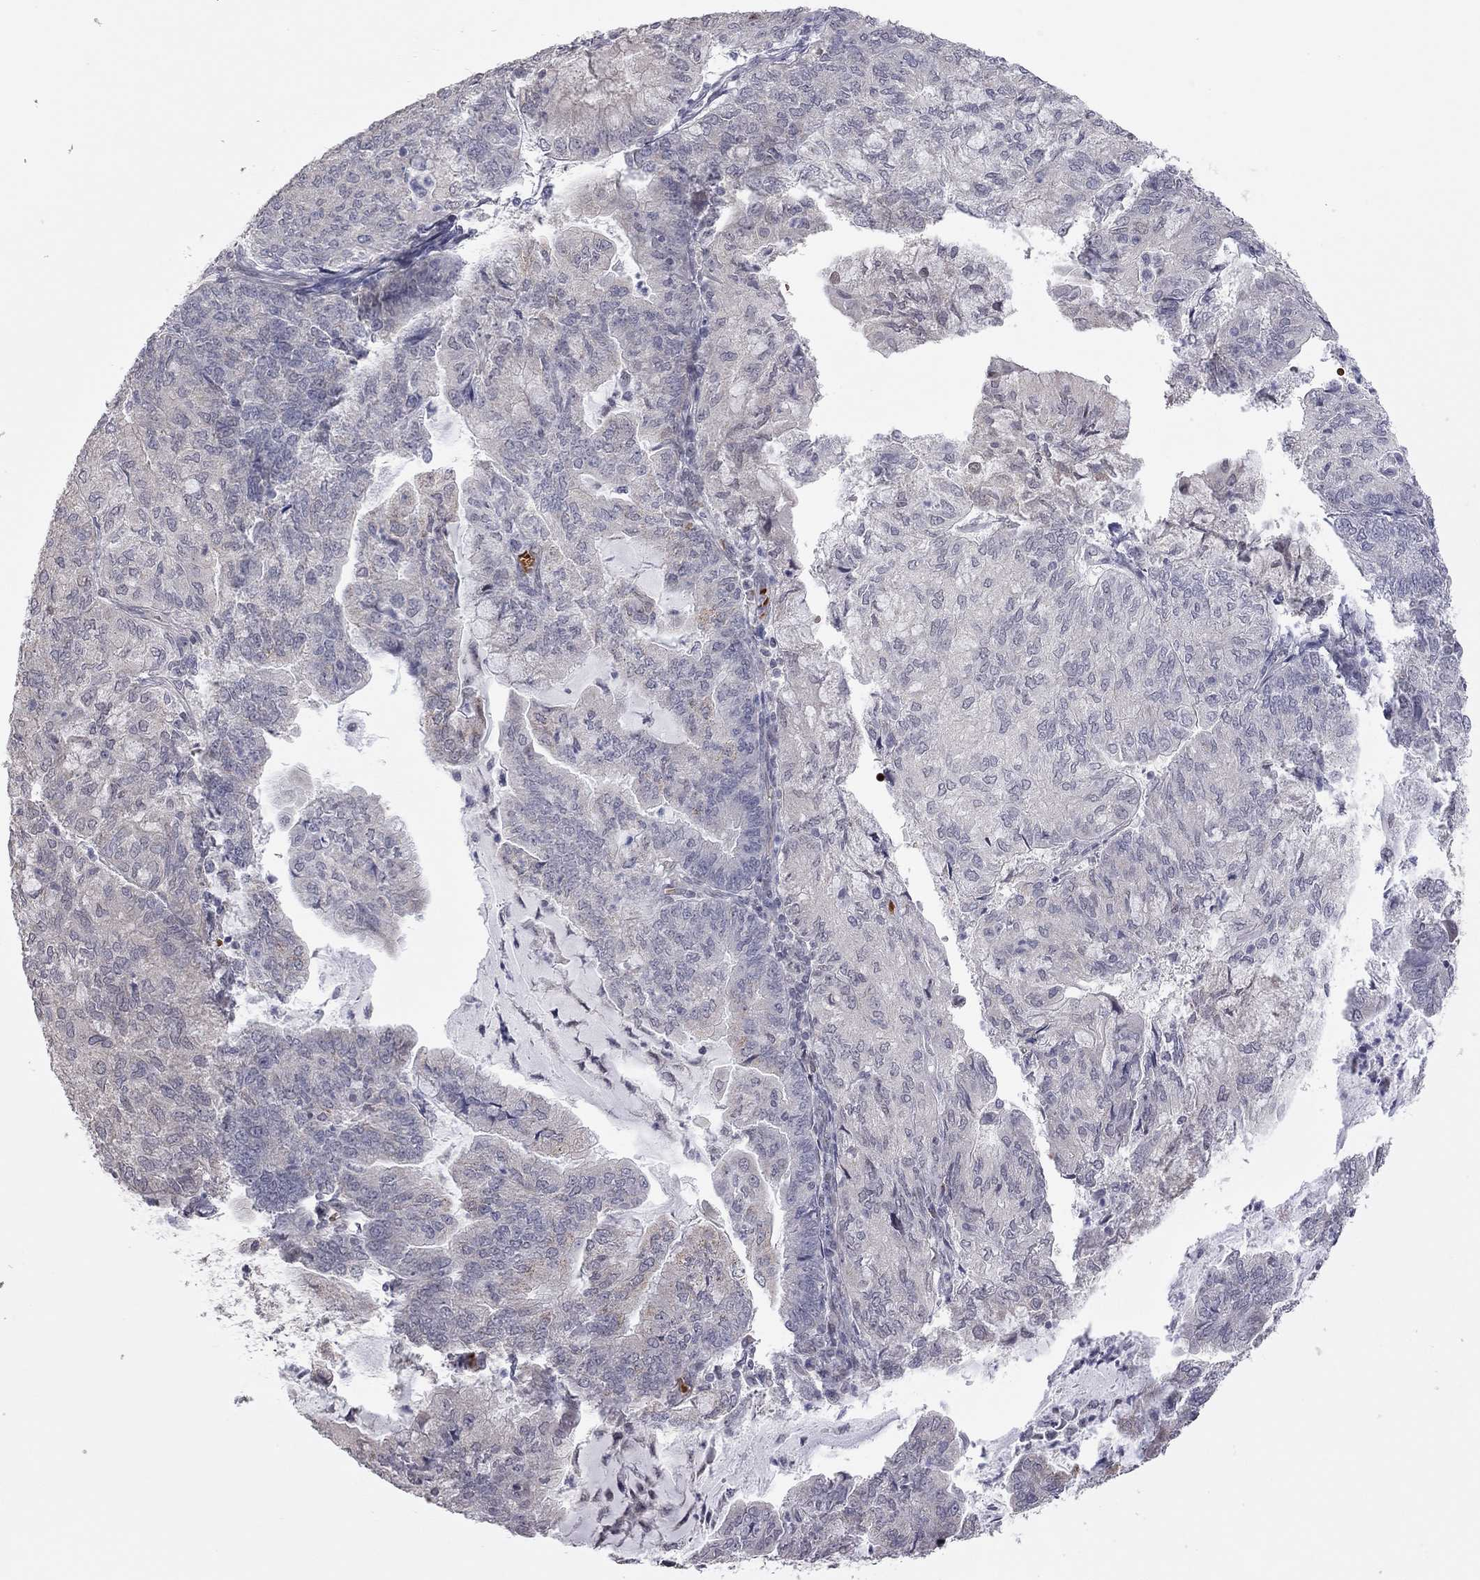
{"staining": {"intensity": "negative", "quantity": "none", "location": "none"}, "tissue": "endometrial cancer", "cell_type": "Tumor cells", "image_type": "cancer", "snomed": [{"axis": "morphology", "description": "Adenocarcinoma, NOS"}, {"axis": "topography", "description": "Endometrium"}], "caption": "Immunohistochemical staining of human adenocarcinoma (endometrial) displays no significant expression in tumor cells. (DAB immunohistochemistry, high magnification).", "gene": "MC3R", "patient": {"sex": "female", "age": 82}}